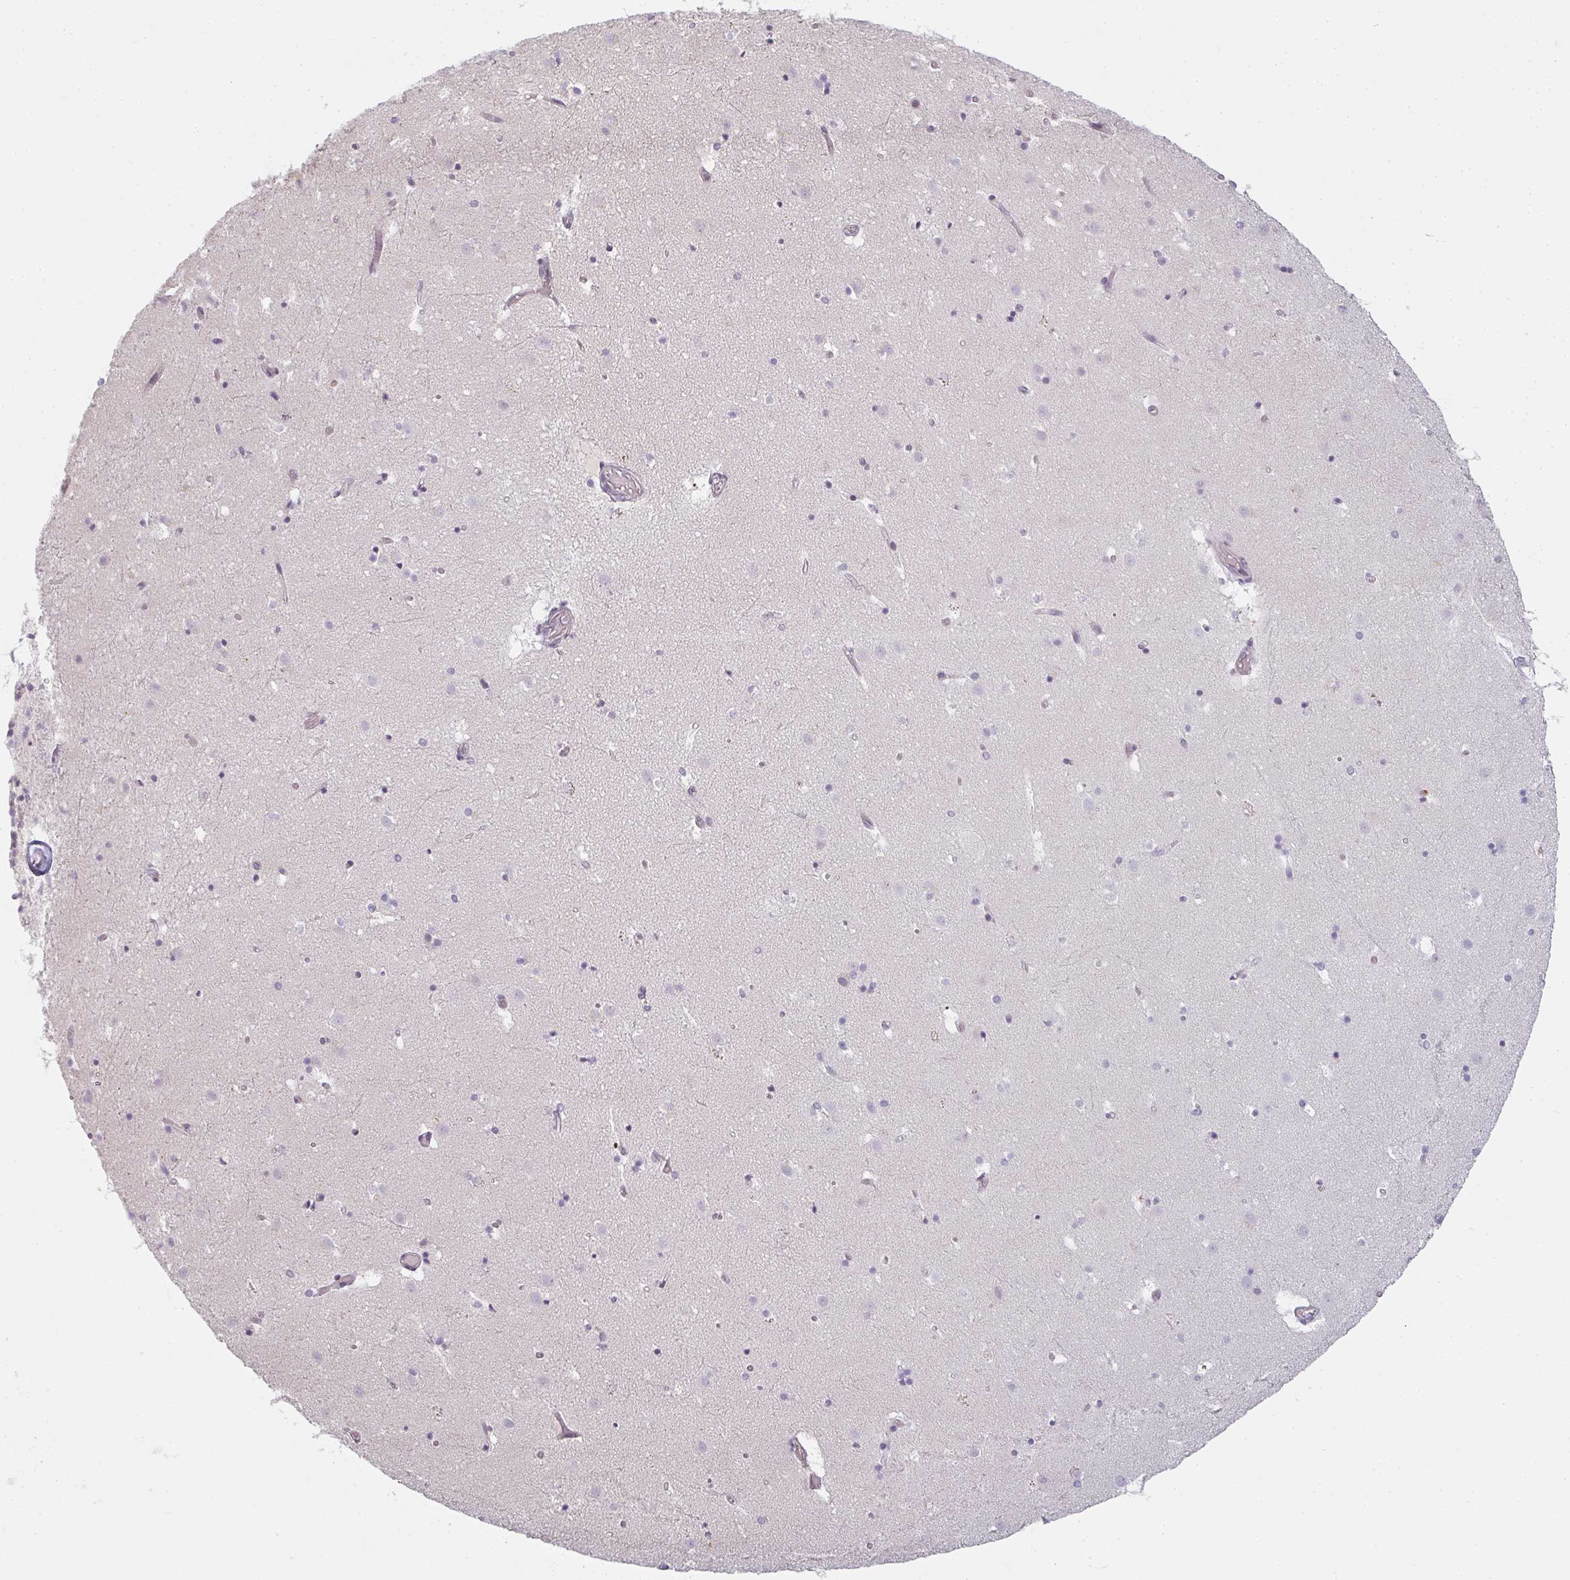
{"staining": {"intensity": "negative", "quantity": "none", "location": "none"}, "tissue": "caudate", "cell_type": "Glial cells", "image_type": "normal", "snomed": [{"axis": "morphology", "description": "Normal tissue, NOS"}, {"axis": "topography", "description": "Lateral ventricle wall"}], "caption": "Immunohistochemical staining of normal caudate exhibits no significant positivity in glial cells.", "gene": "RBBP6", "patient": {"sex": "male", "age": 37}}